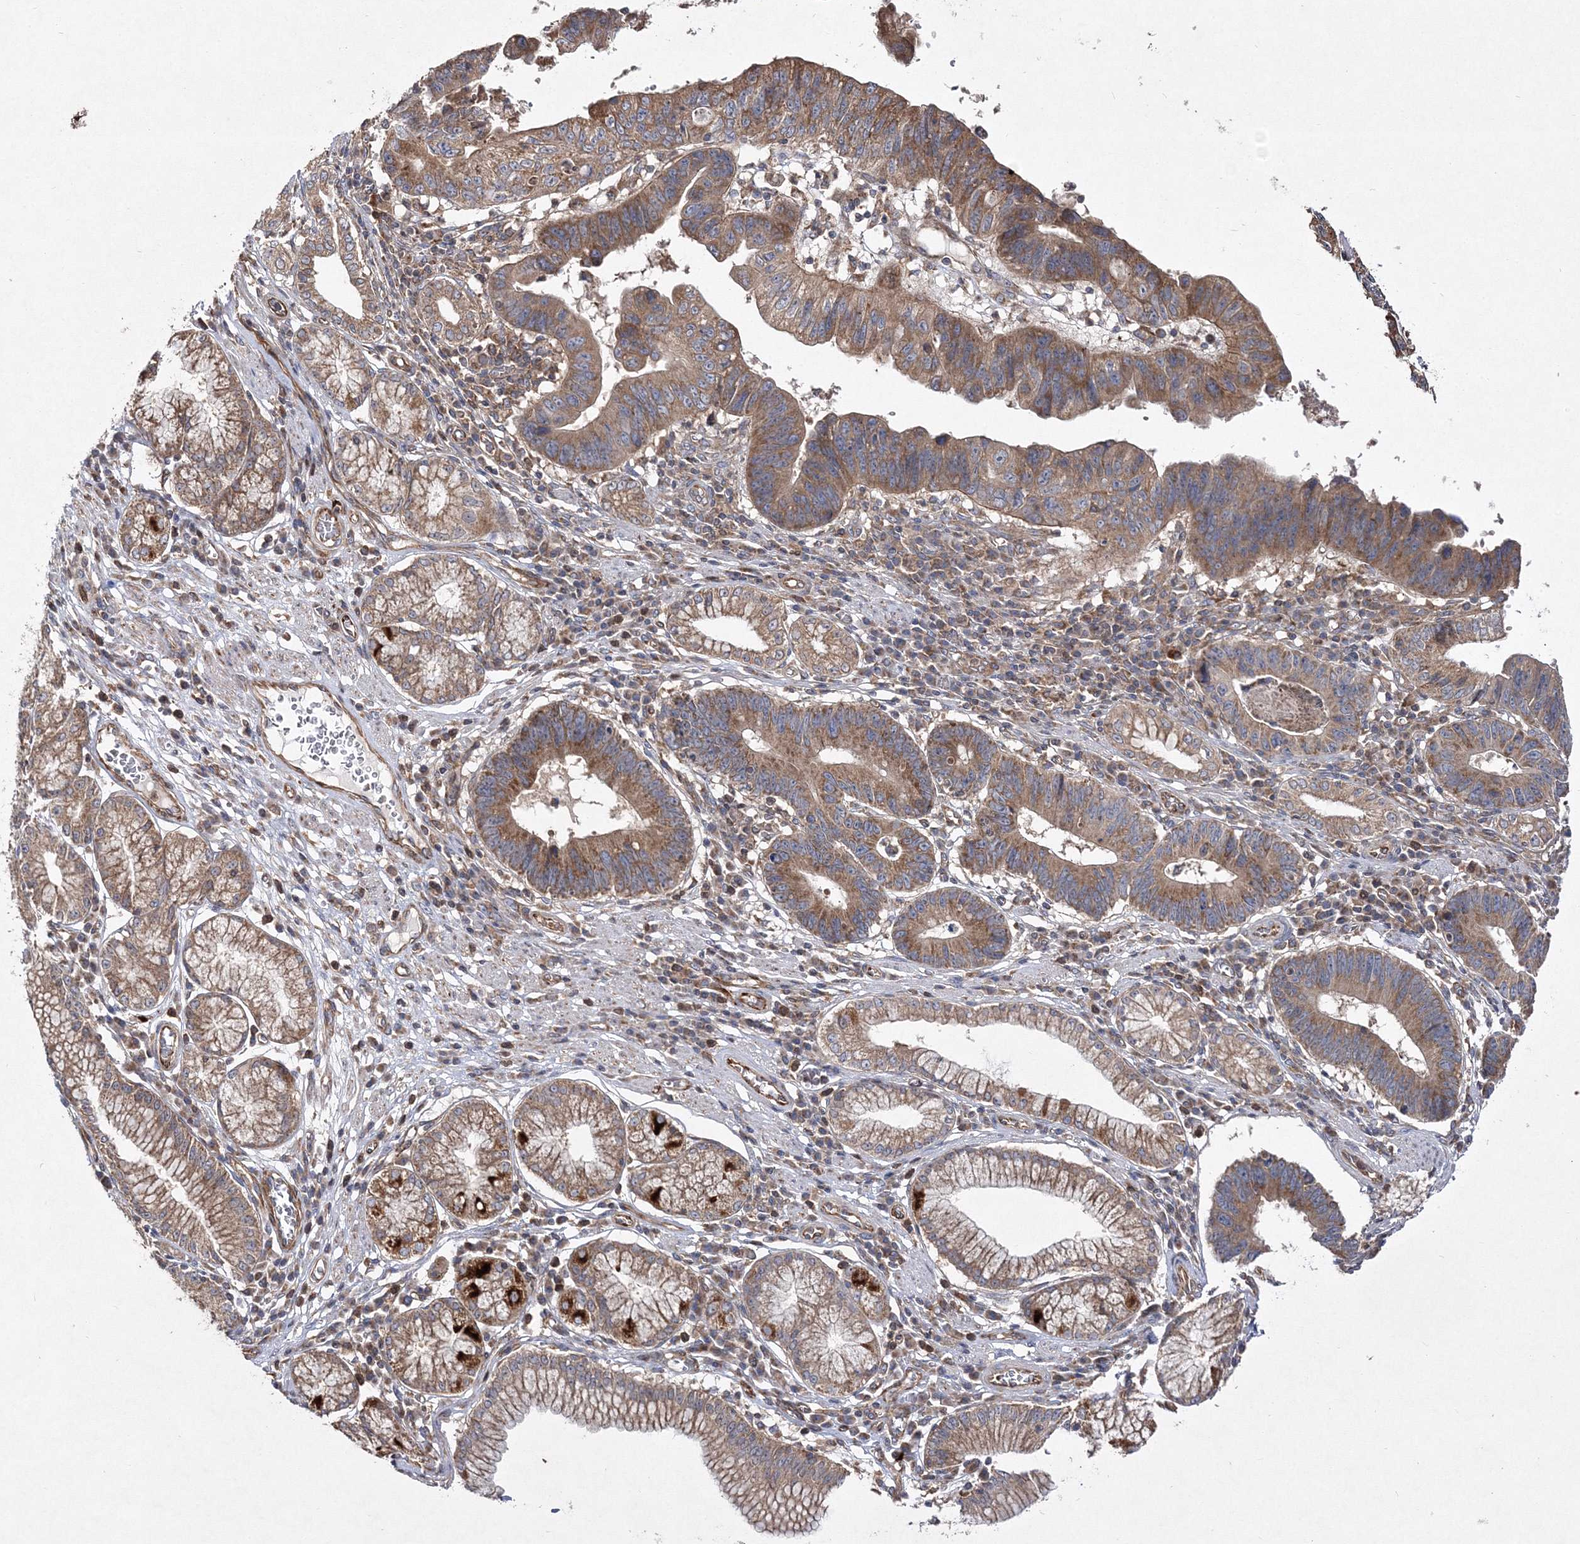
{"staining": {"intensity": "moderate", "quantity": ">75%", "location": "cytoplasmic/membranous"}, "tissue": "stomach cancer", "cell_type": "Tumor cells", "image_type": "cancer", "snomed": [{"axis": "morphology", "description": "Adenocarcinoma, NOS"}, {"axis": "topography", "description": "Stomach"}], "caption": "Moderate cytoplasmic/membranous expression is identified in approximately >75% of tumor cells in adenocarcinoma (stomach).", "gene": "DNAJC13", "patient": {"sex": "male", "age": 59}}